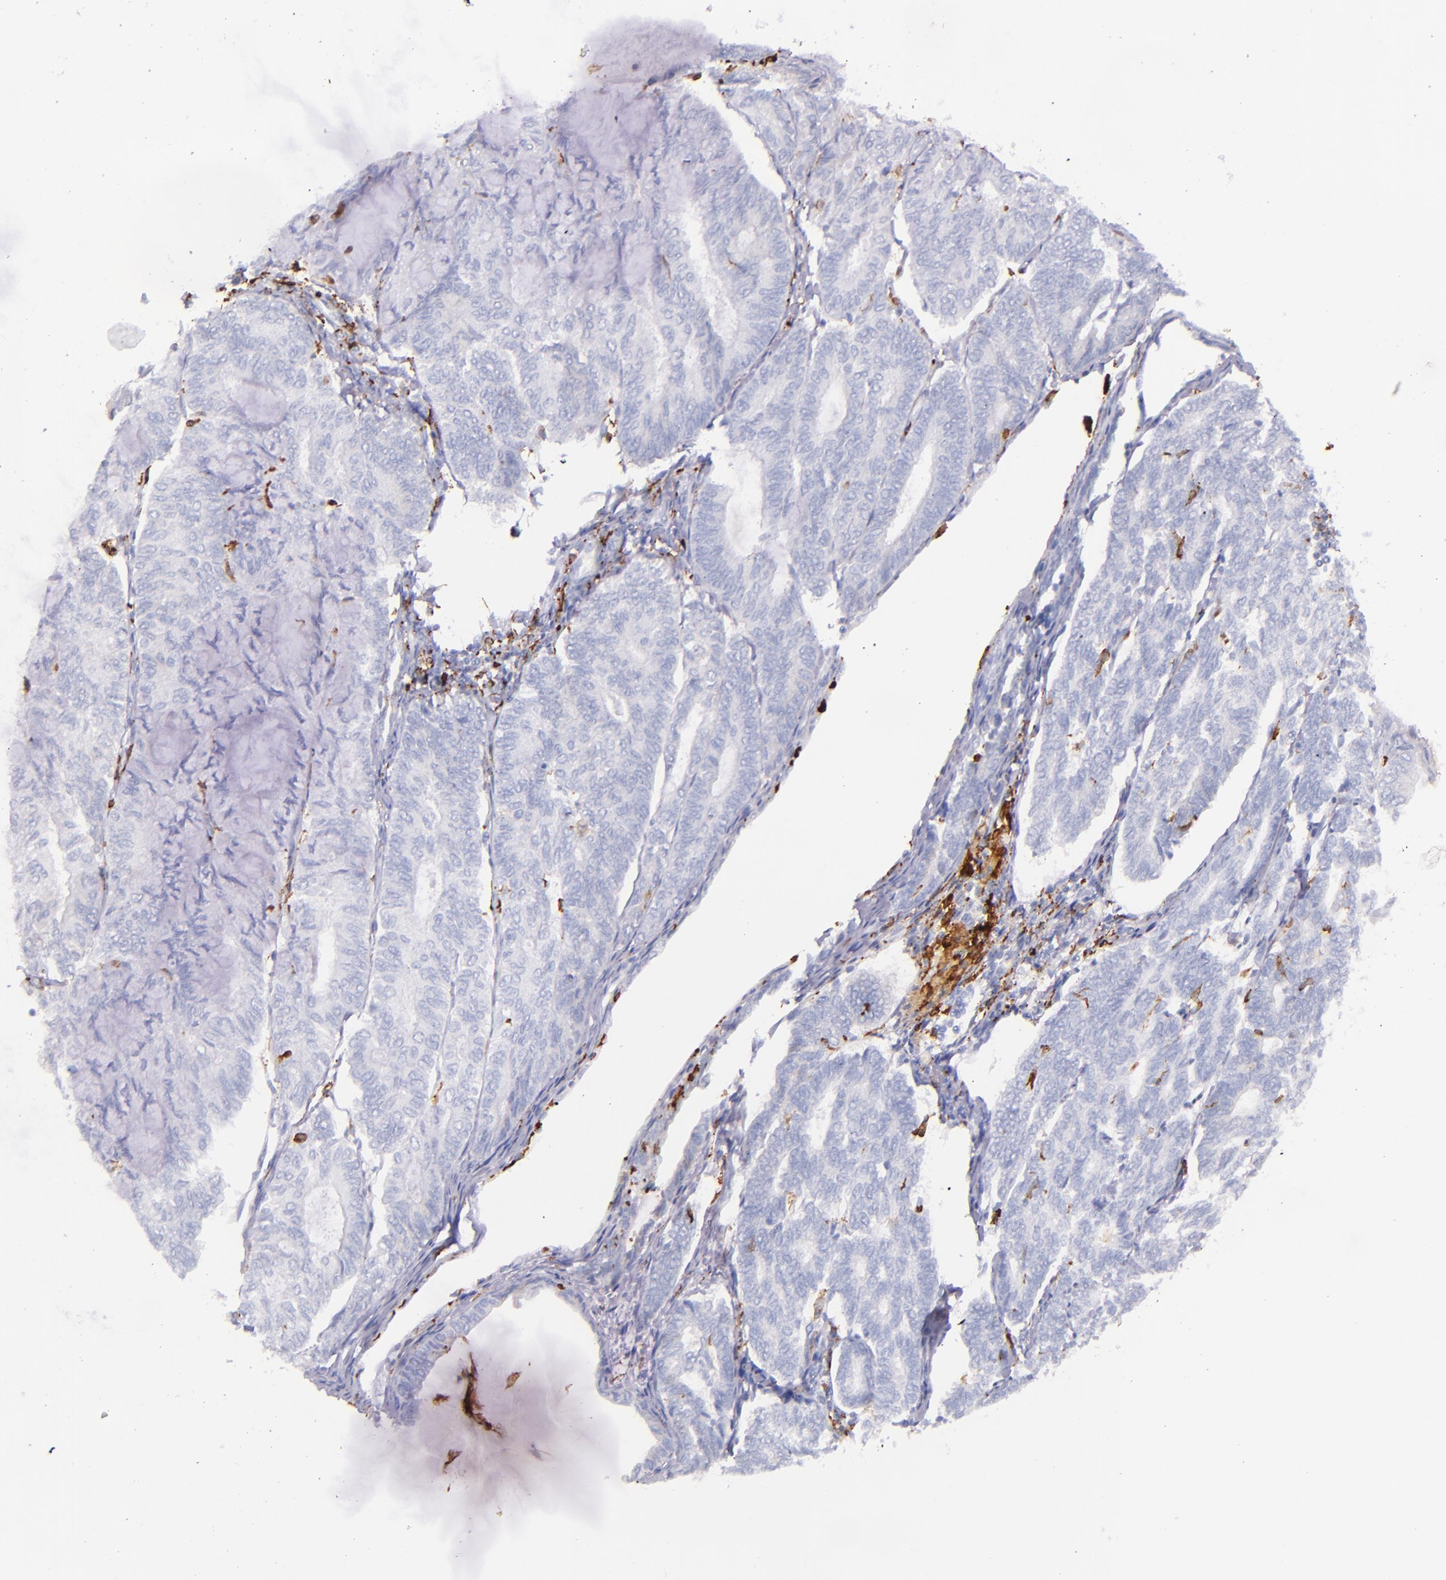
{"staining": {"intensity": "negative", "quantity": "none", "location": "none"}, "tissue": "endometrial cancer", "cell_type": "Tumor cells", "image_type": "cancer", "snomed": [{"axis": "morphology", "description": "Adenocarcinoma, NOS"}, {"axis": "topography", "description": "Endometrium"}], "caption": "Immunohistochemistry histopathology image of human endometrial adenocarcinoma stained for a protein (brown), which demonstrates no staining in tumor cells.", "gene": "CD163", "patient": {"sex": "female", "age": 59}}